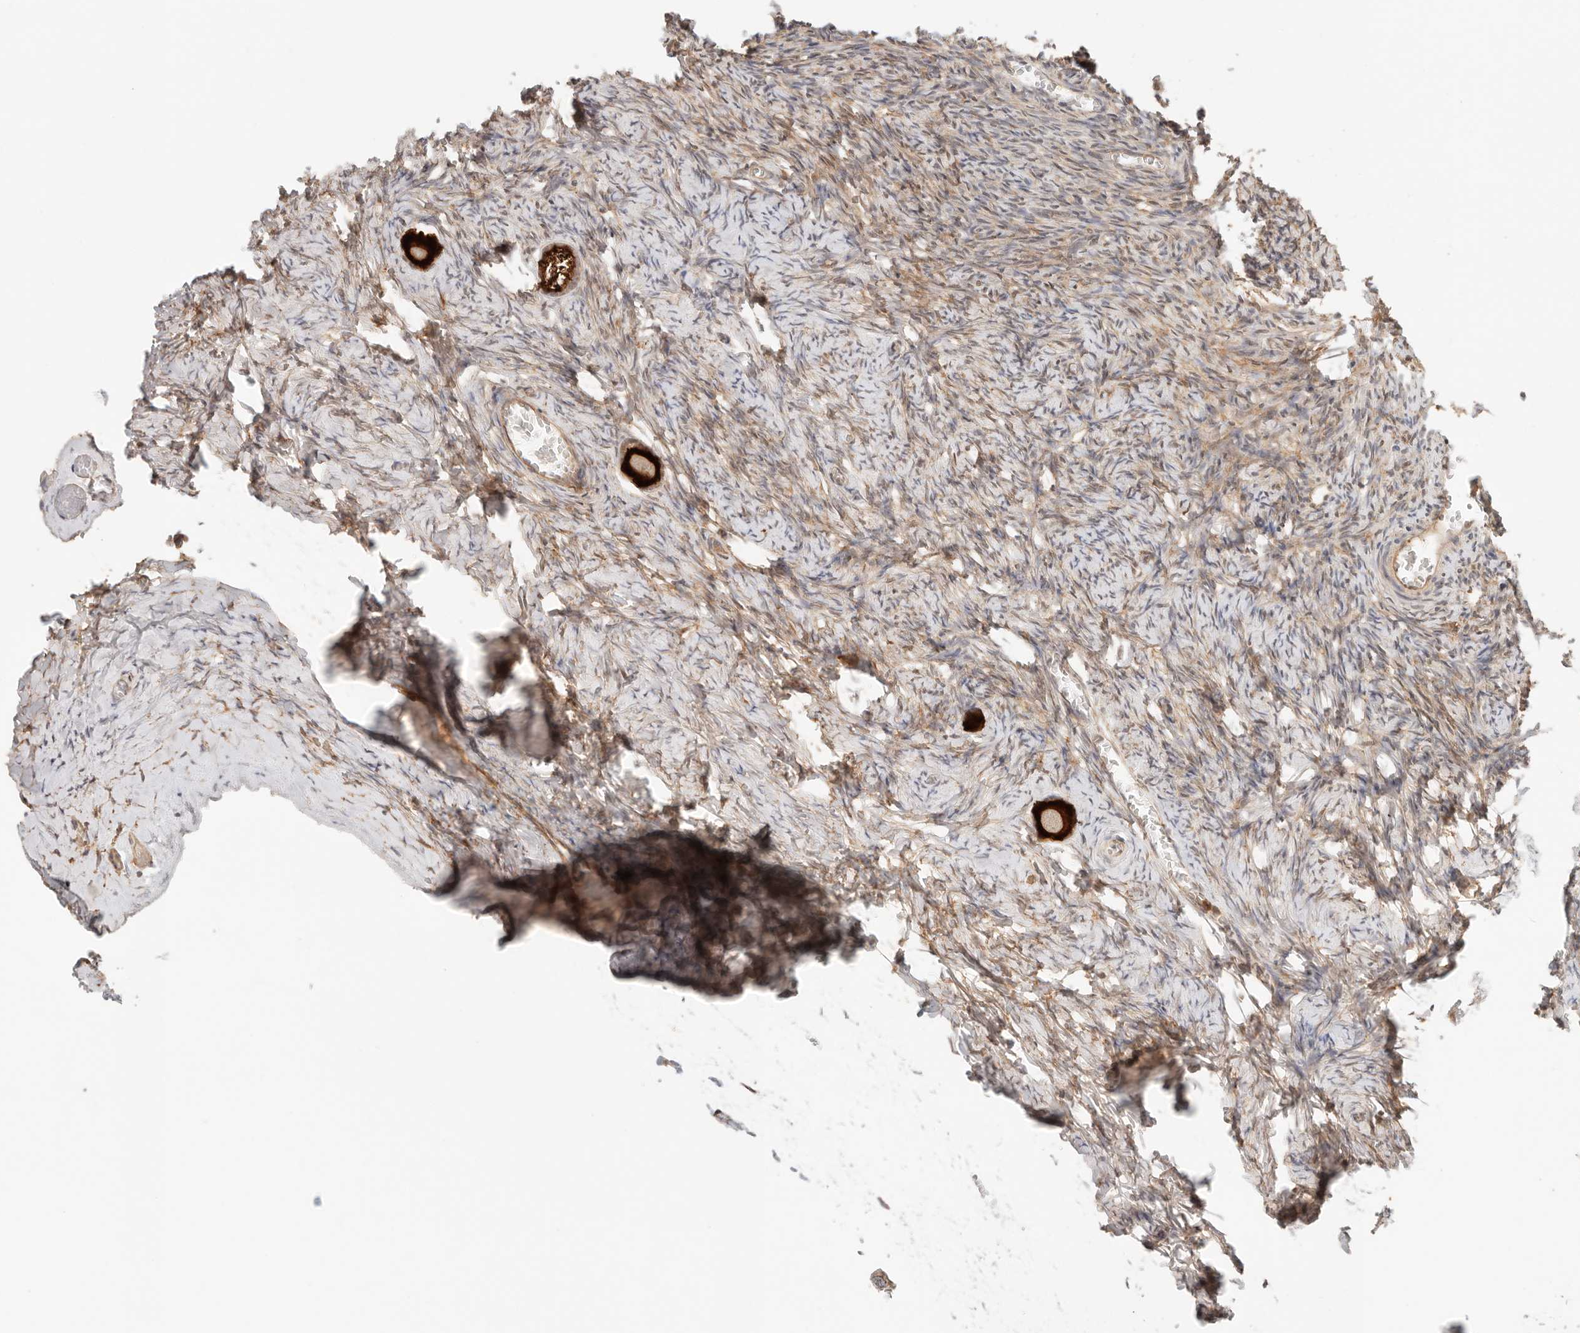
{"staining": {"intensity": "strong", "quantity": ">75%", "location": "cytoplasmic/membranous"}, "tissue": "ovary", "cell_type": "Follicle cells", "image_type": "normal", "snomed": [{"axis": "morphology", "description": "Normal tissue, NOS"}, {"axis": "topography", "description": "Ovary"}], "caption": "DAB immunohistochemical staining of benign ovary demonstrates strong cytoplasmic/membranous protein expression in approximately >75% of follicle cells. The protein is stained brown, and the nuclei are stained in blue (DAB (3,3'-diaminobenzidine) IHC with brightfield microscopy, high magnification).", "gene": "HEXD", "patient": {"sex": "female", "age": 27}}